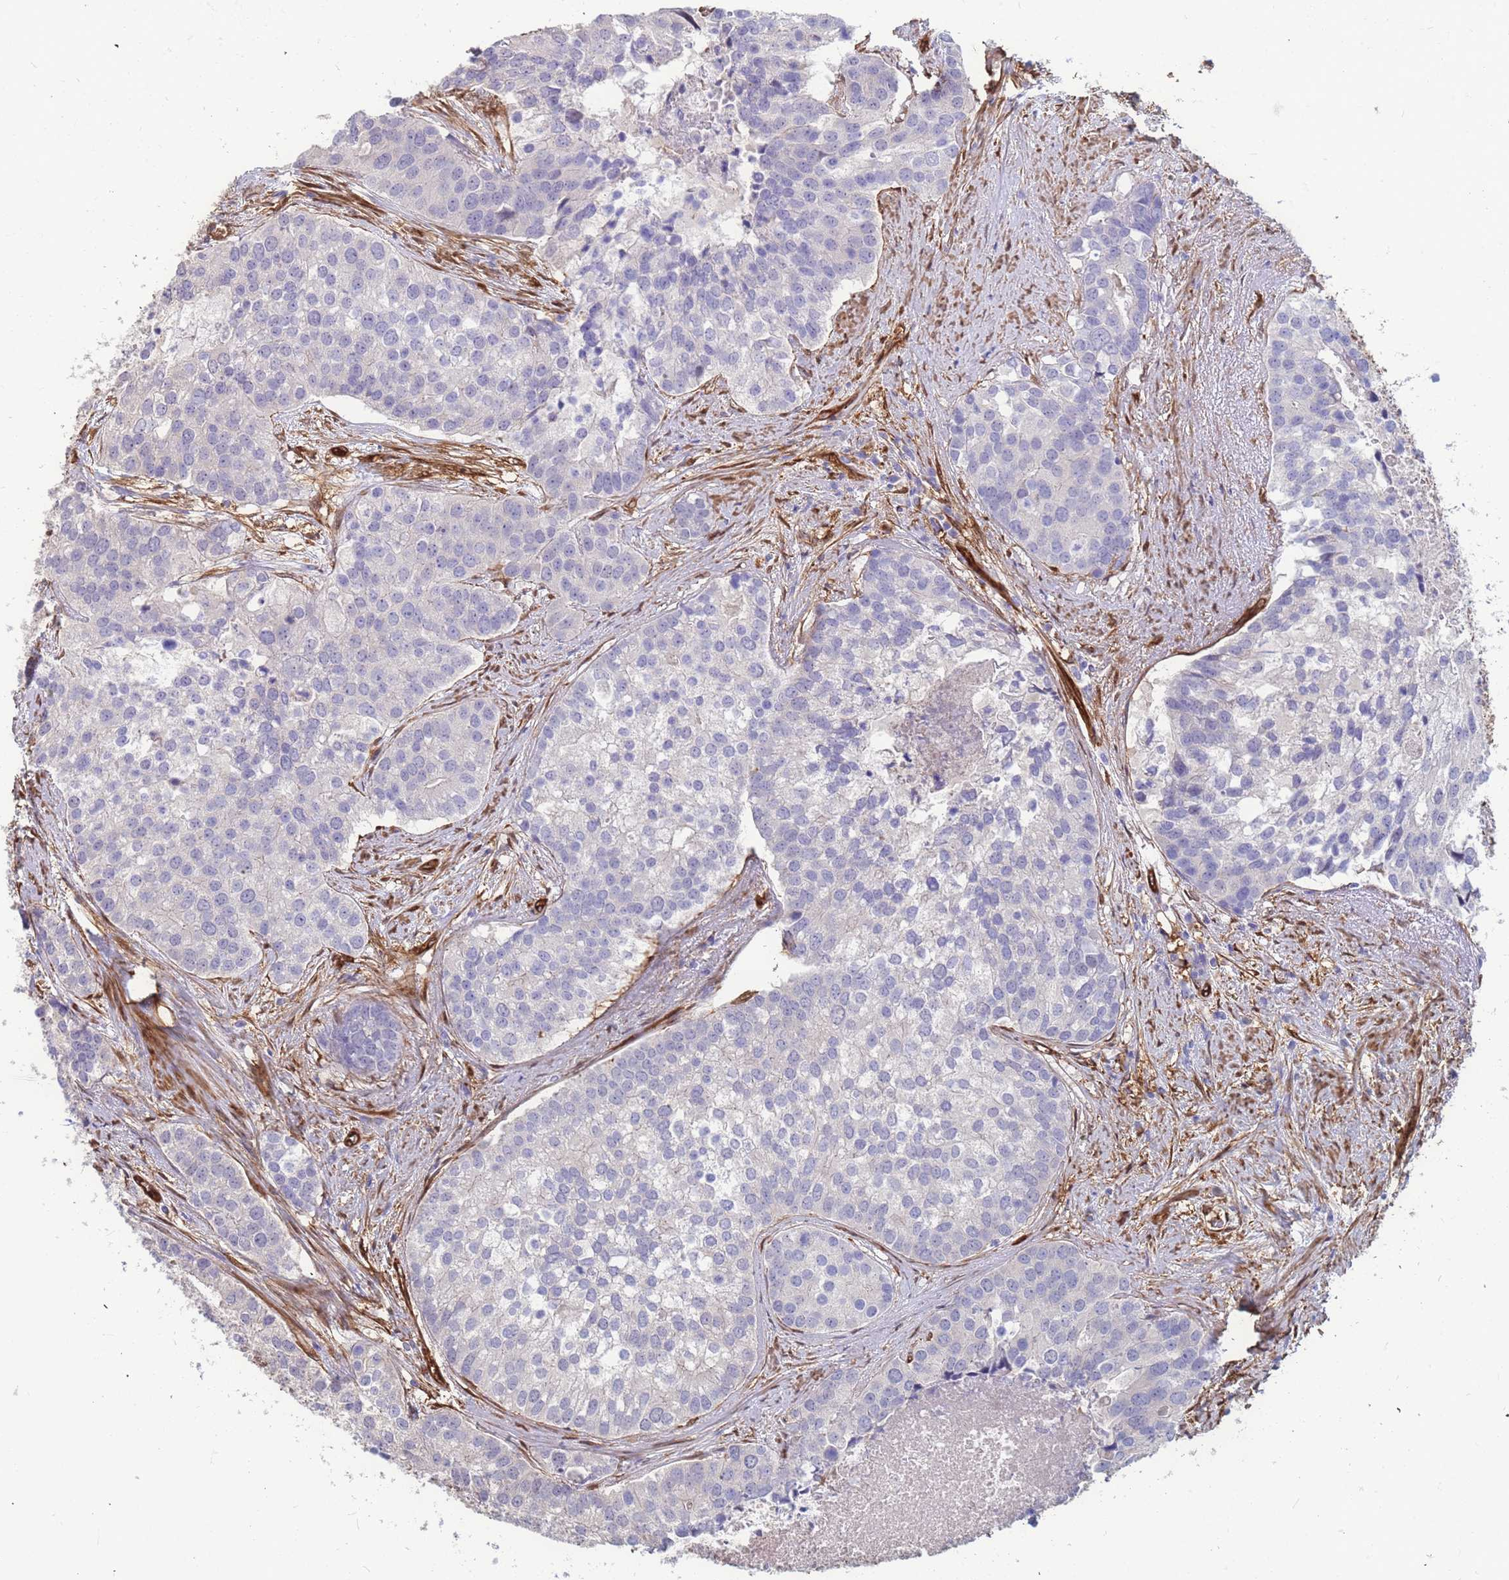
{"staining": {"intensity": "negative", "quantity": "none", "location": "none"}, "tissue": "prostate cancer", "cell_type": "Tumor cells", "image_type": "cancer", "snomed": [{"axis": "morphology", "description": "Adenocarcinoma, High grade"}, {"axis": "topography", "description": "Prostate"}], "caption": "Human prostate cancer (adenocarcinoma (high-grade)) stained for a protein using immunohistochemistry (IHC) shows no staining in tumor cells.", "gene": "EHD2", "patient": {"sex": "male", "age": 62}}